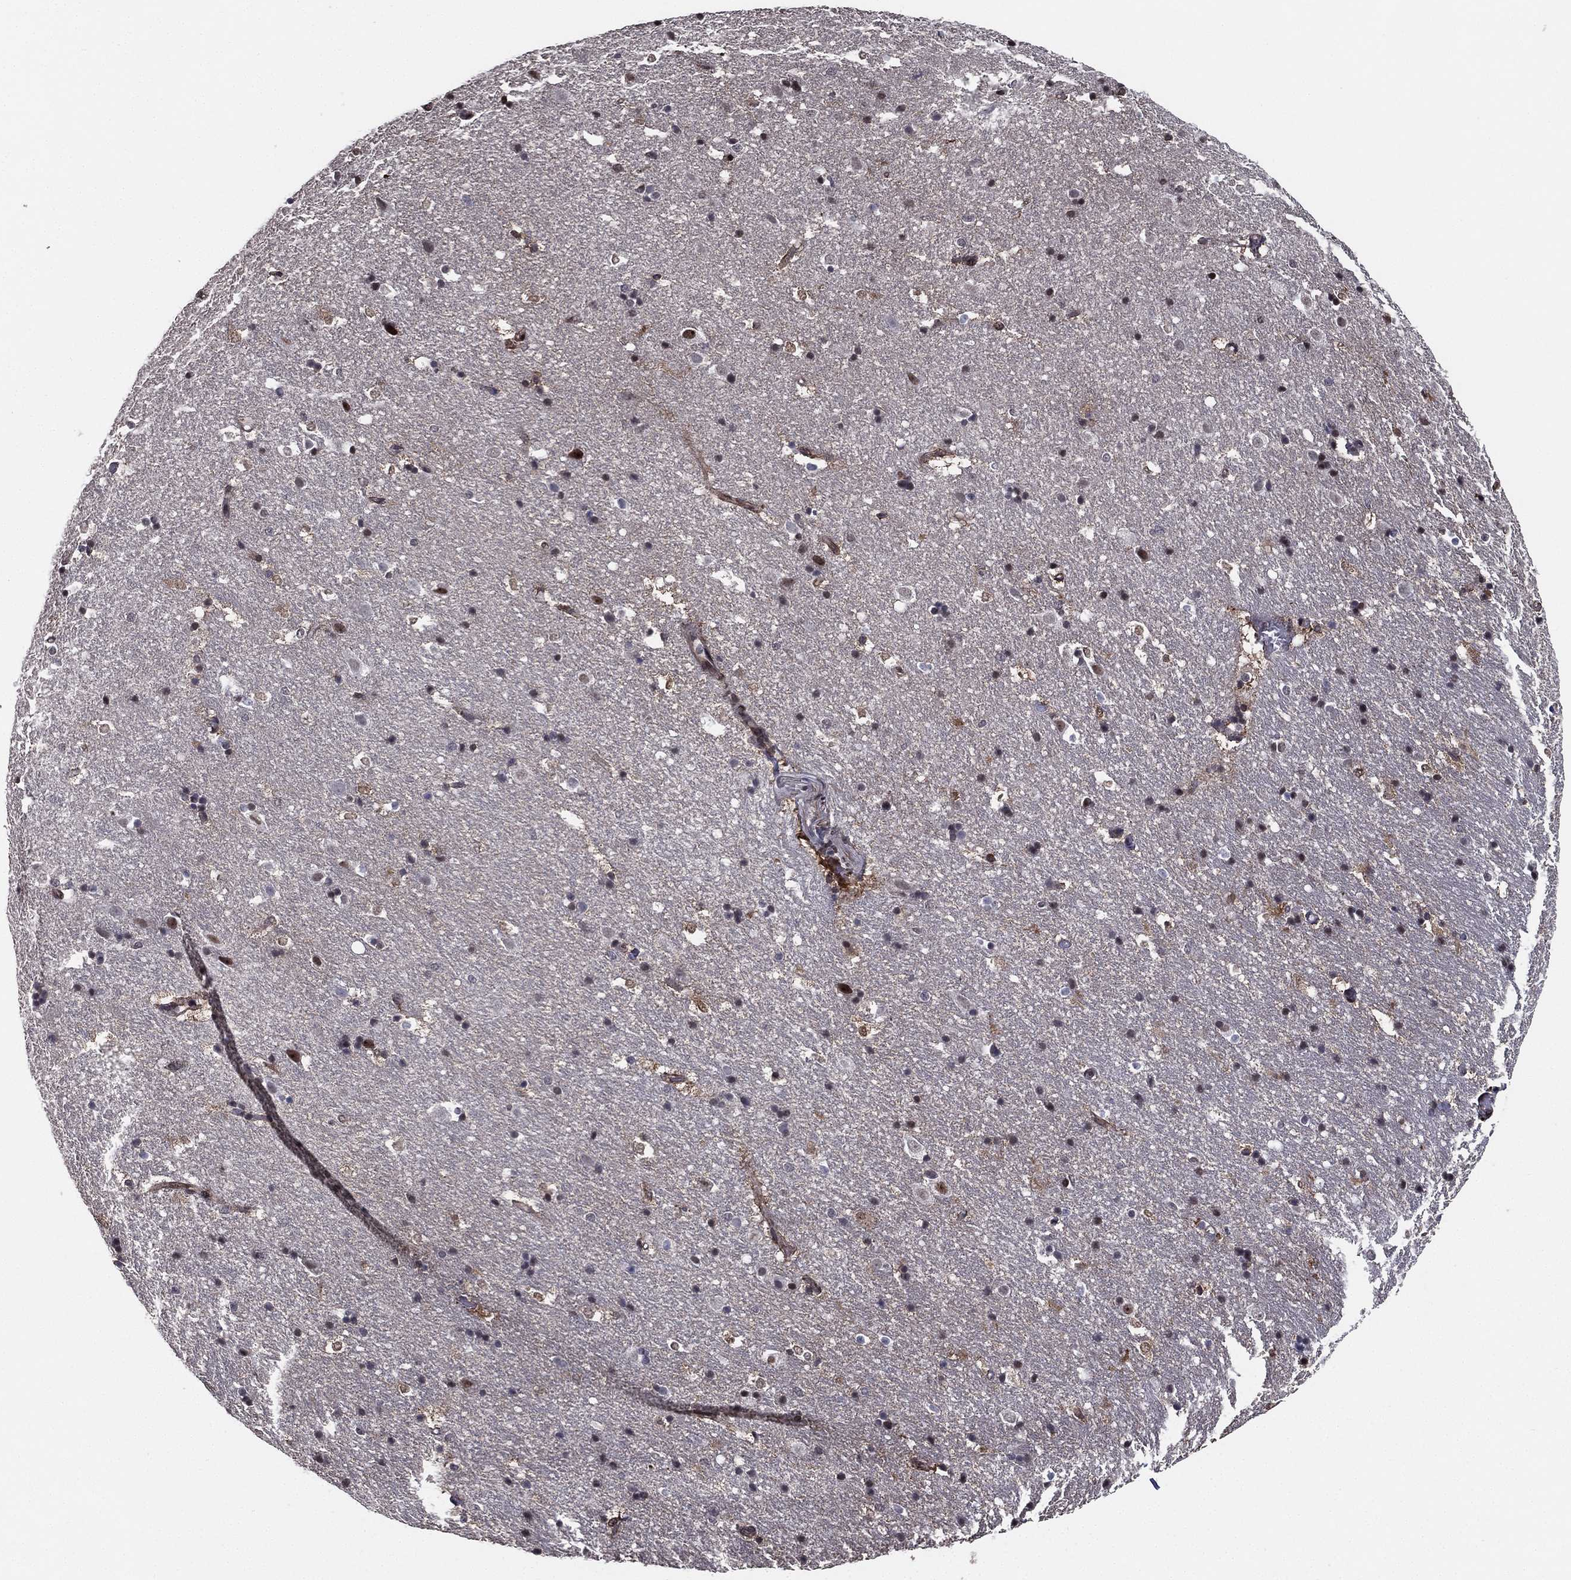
{"staining": {"intensity": "moderate", "quantity": "<25%", "location": "nuclear"}, "tissue": "hippocampus", "cell_type": "Glial cells", "image_type": "normal", "snomed": [{"axis": "morphology", "description": "Normal tissue, NOS"}, {"axis": "topography", "description": "Hippocampus"}], "caption": "Hippocampus stained for a protein reveals moderate nuclear positivity in glial cells. Nuclei are stained in blue.", "gene": "RARB", "patient": {"sex": "male", "age": 49}}